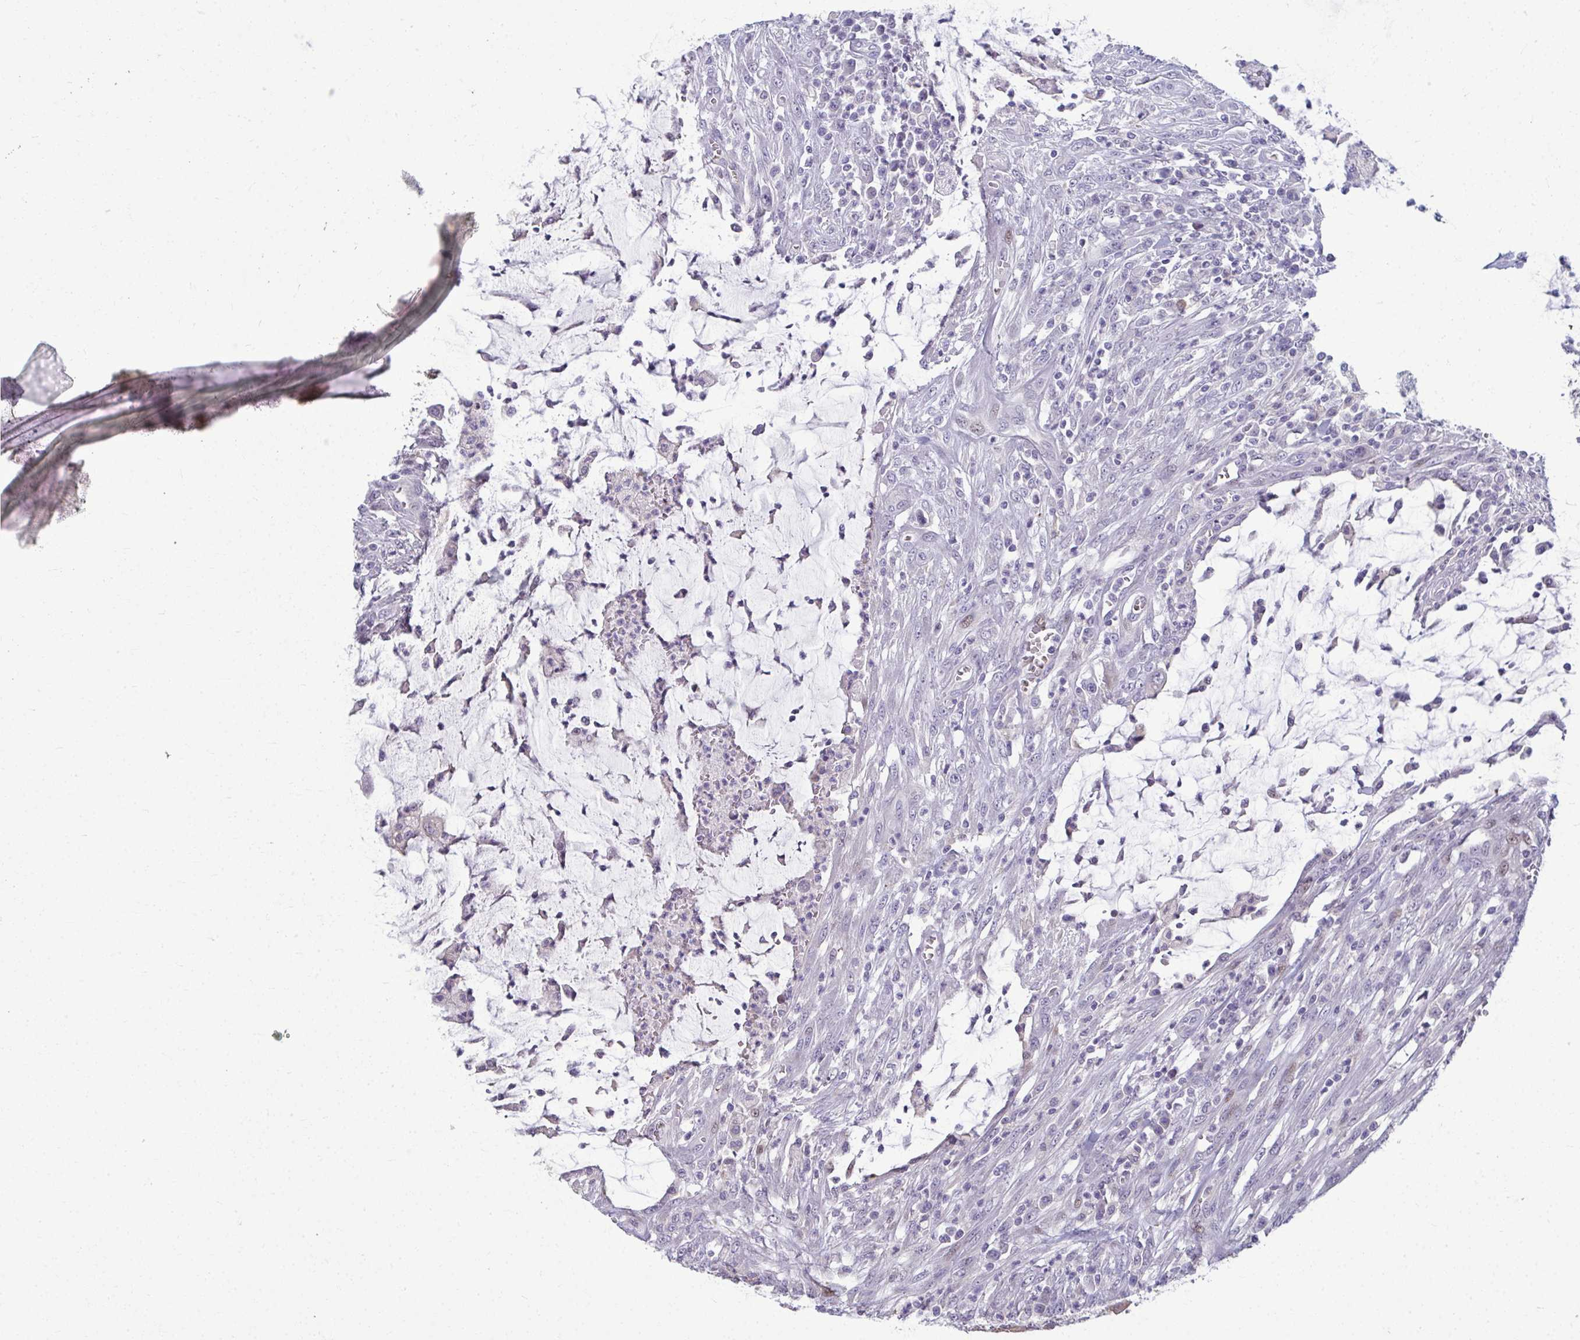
{"staining": {"intensity": "negative", "quantity": "none", "location": "none"}, "tissue": "colorectal cancer", "cell_type": "Tumor cells", "image_type": "cancer", "snomed": [{"axis": "morphology", "description": "Adenocarcinoma, NOS"}, {"axis": "topography", "description": "Colon"}], "caption": "Immunohistochemistry (IHC) micrograph of neoplastic tissue: human adenocarcinoma (colorectal) stained with DAB (3,3'-diaminobenzidine) displays no significant protein positivity in tumor cells.", "gene": "ODF1", "patient": {"sex": "male", "age": 65}}